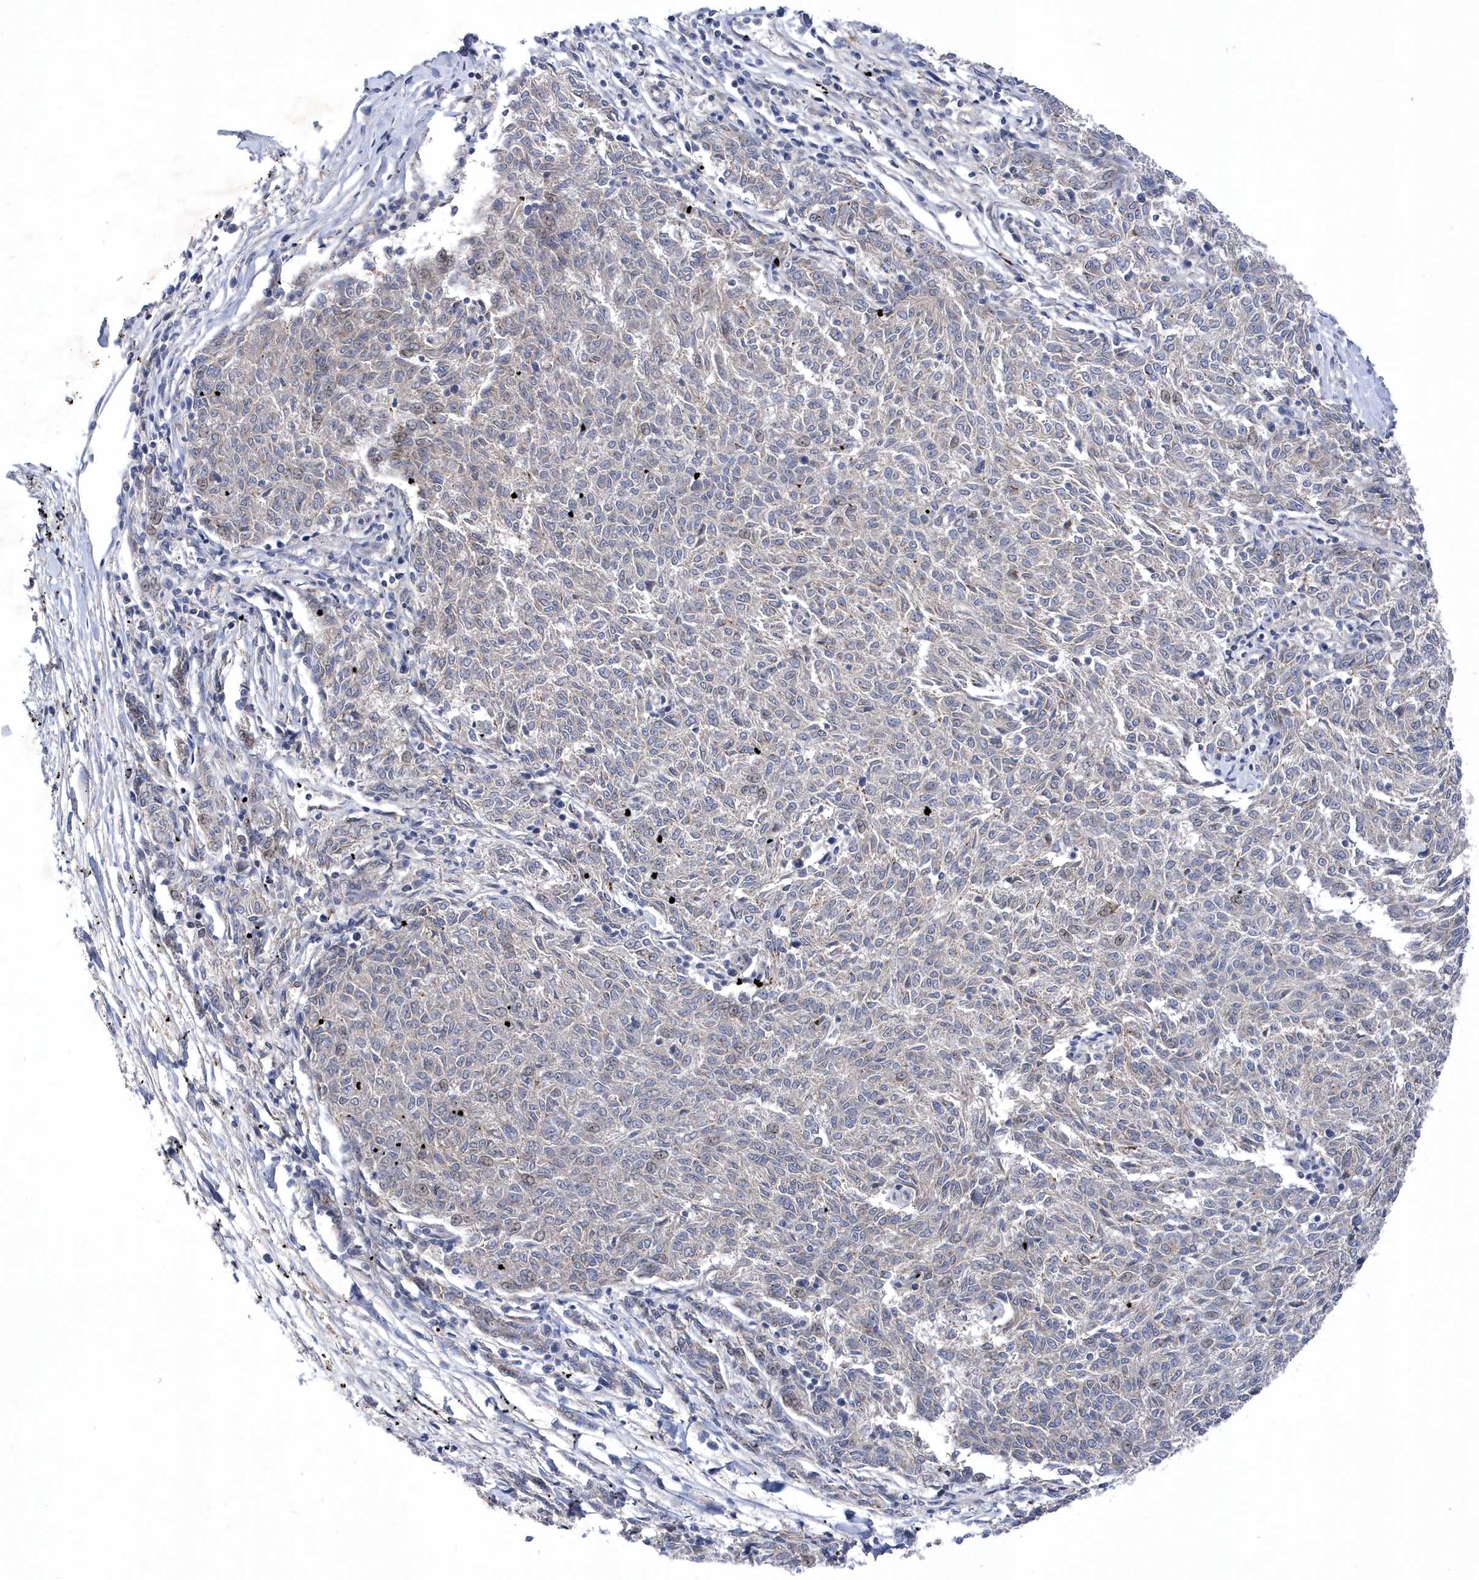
{"staining": {"intensity": "negative", "quantity": "none", "location": "none"}, "tissue": "melanoma", "cell_type": "Tumor cells", "image_type": "cancer", "snomed": [{"axis": "morphology", "description": "Malignant melanoma, NOS"}, {"axis": "topography", "description": "Skin"}], "caption": "The IHC image has no significant expression in tumor cells of malignant melanoma tissue.", "gene": "LONRF2", "patient": {"sex": "female", "age": 72}}